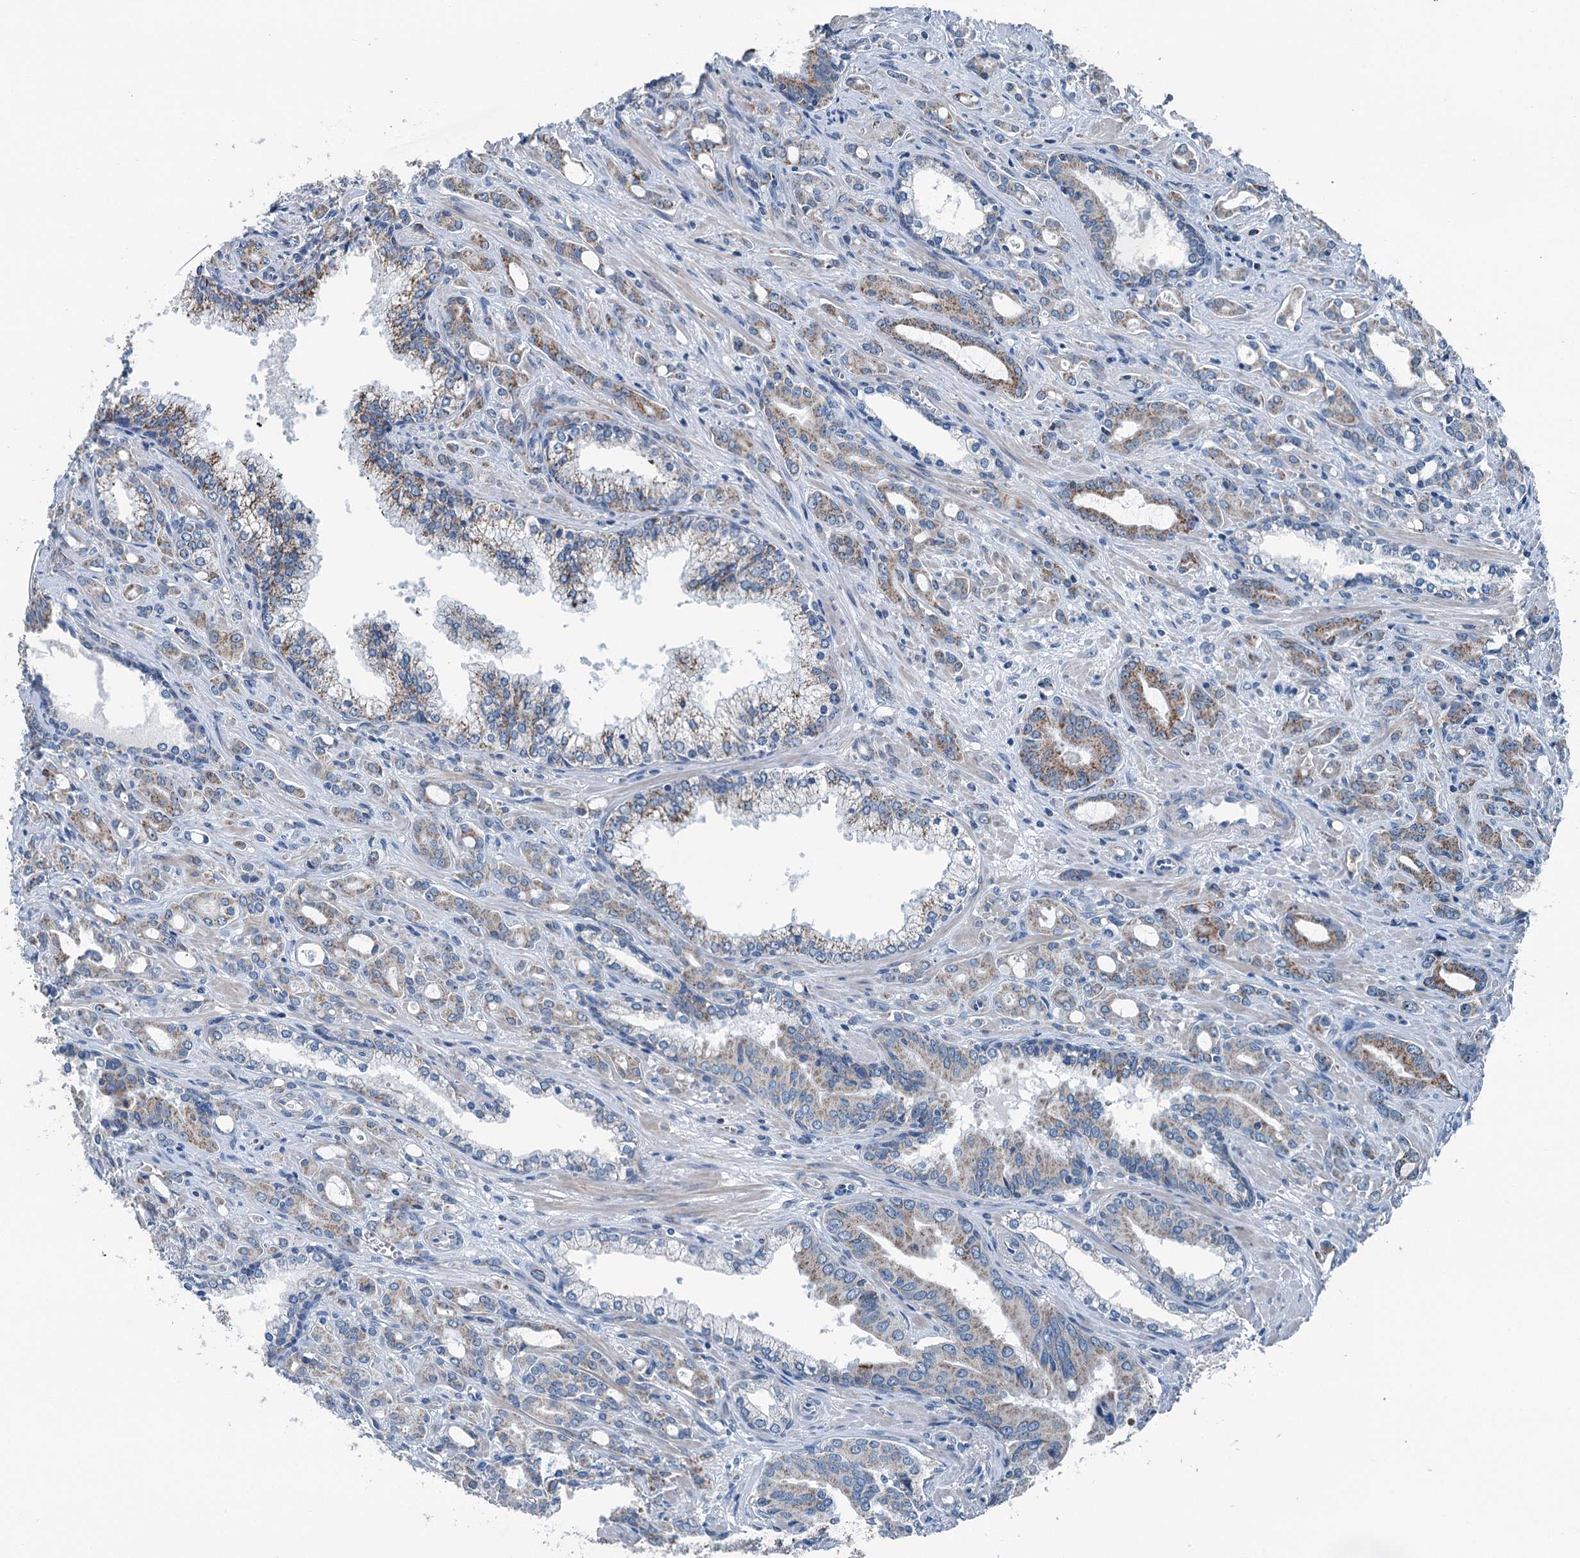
{"staining": {"intensity": "moderate", "quantity": "25%-75%", "location": "cytoplasmic/membranous"}, "tissue": "prostate cancer", "cell_type": "Tumor cells", "image_type": "cancer", "snomed": [{"axis": "morphology", "description": "Adenocarcinoma, High grade"}, {"axis": "topography", "description": "Prostate"}], "caption": "Approximately 25%-75% of tumor cells in prostate cancer exhibit moderate cytoplasmic/membranous protein expression as visualized by brown immunohistochemical staining.", "gene": "TRPT1", "patient": {"sex": "male", "age": 72}}